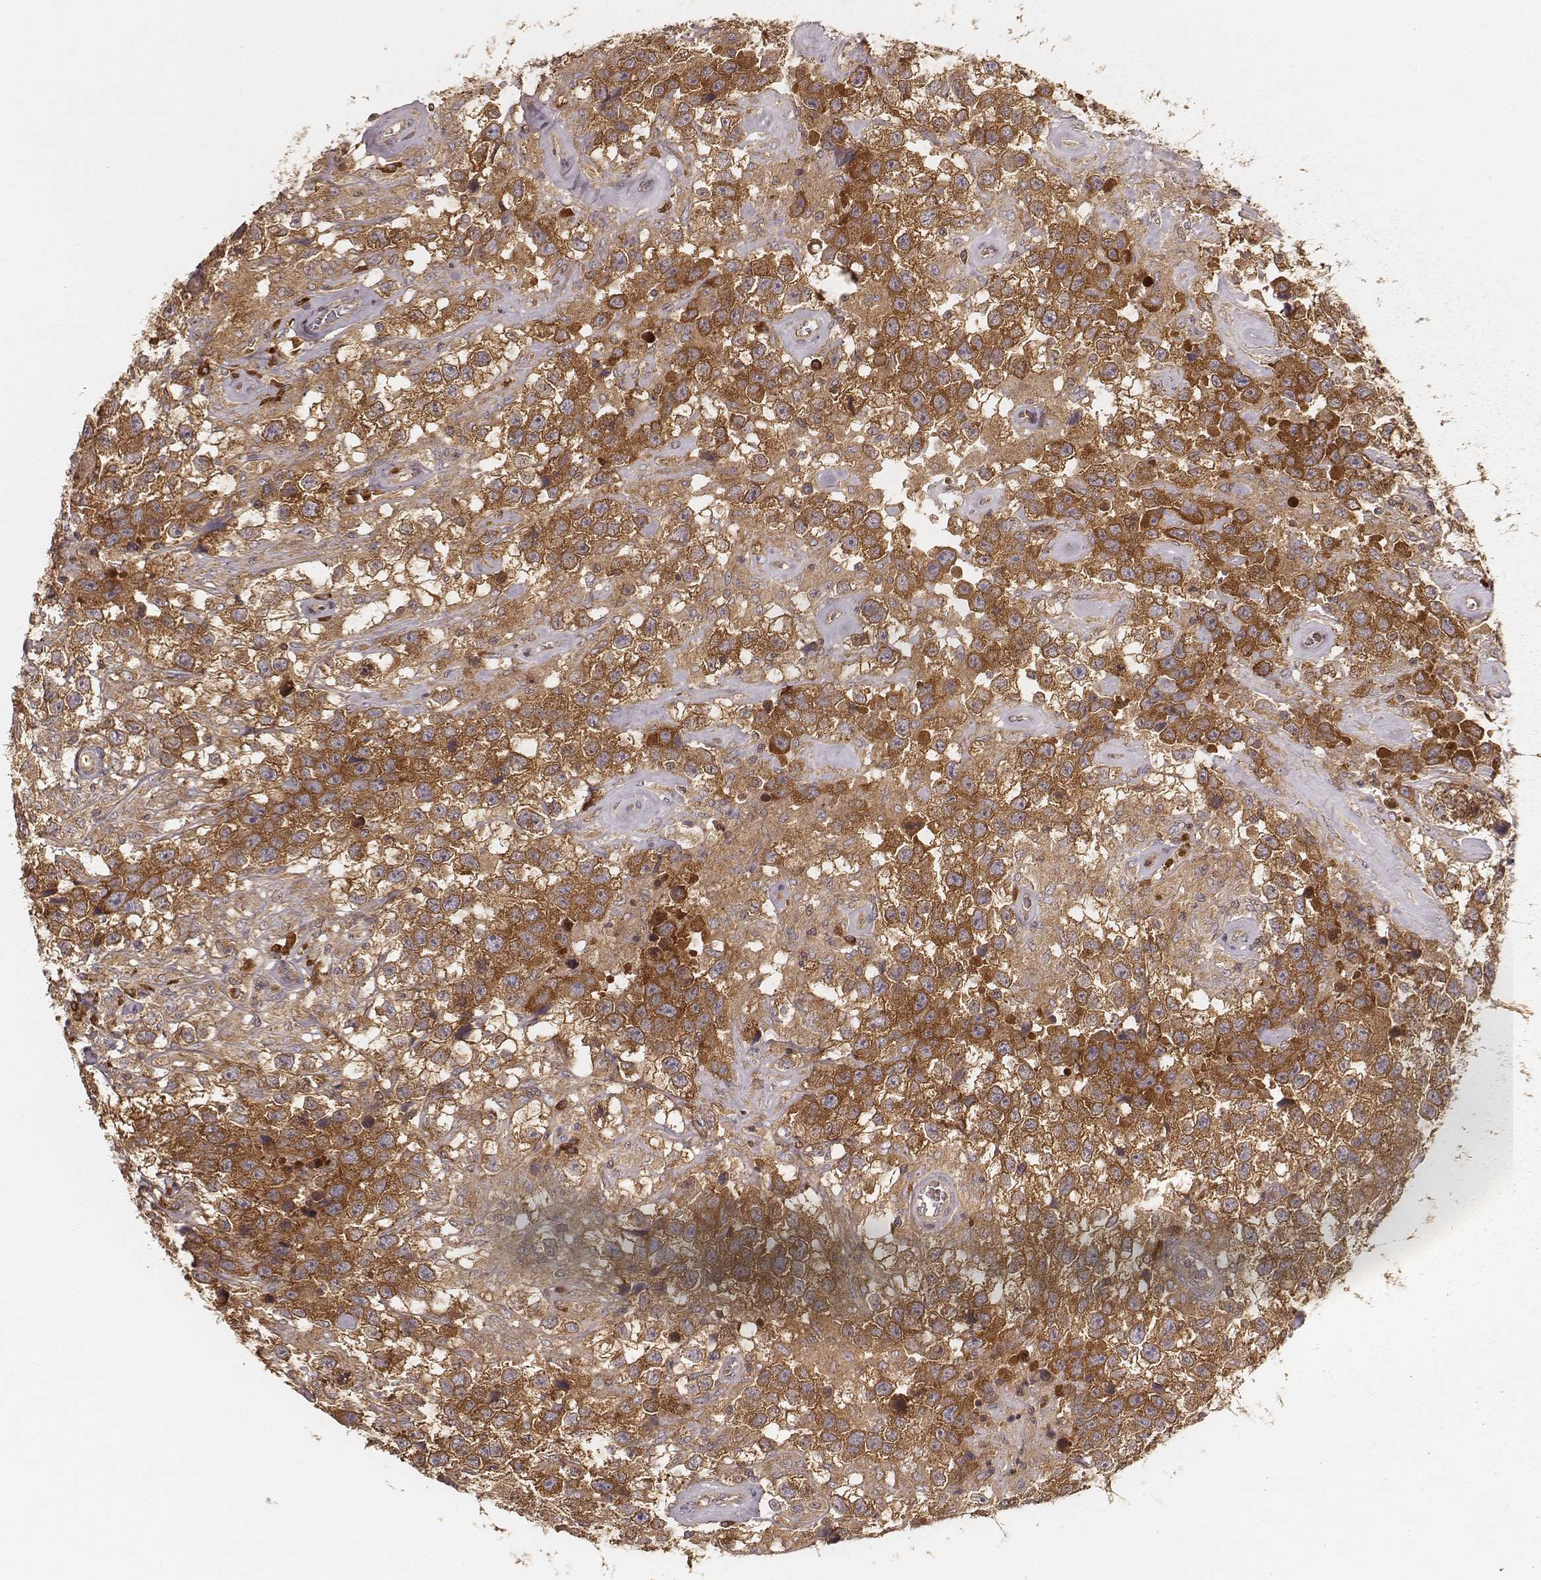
{"staining": {"intensity": "moderate", "quantity": ">75%", "location": "cytoplasmic/membranous"}, "tissue": "testis cancer", "cell_type": "Tumor cells", "image_type": "cancer", "snomed": [{"axis": "morphology", "description": "Seminoma, NOS"}, {"axis": "topography", "description": "Testis"}], "caption": "Tumor cells reveal moderate cytoplasmic/membranous staining in approximately >75% of cells in testis seminoma.", "gene": "CARS1", "patient": {"sex": "male", "age": 43}}